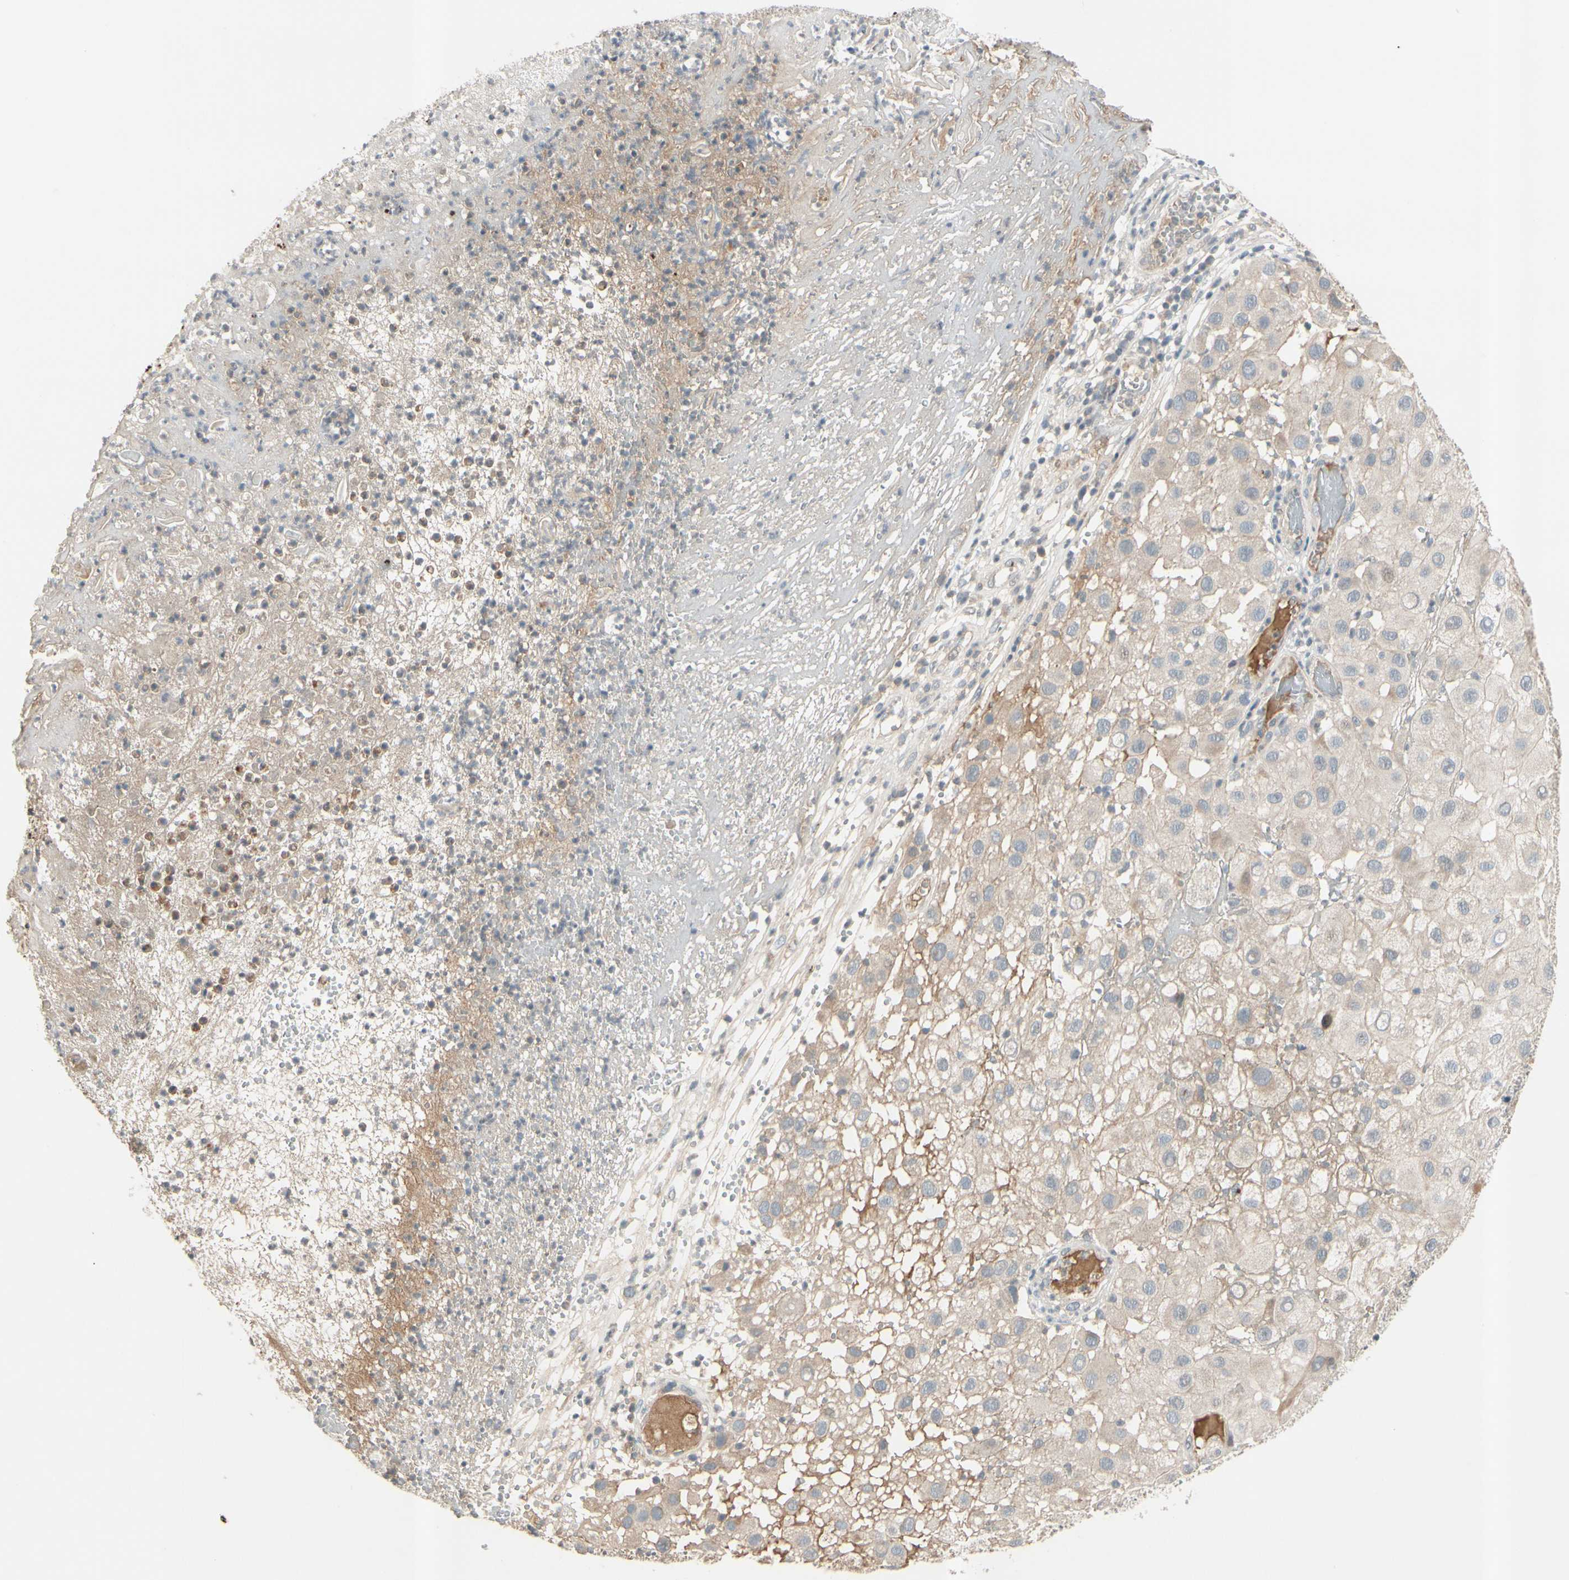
{"staining": {"intensity": "weak", "quantity": "<25%", "location": "cytoplasmic/membranous"}, "tissue": "melanoma", "cell_type": "Tumor cells", "image_type": "cancer", "snomed": [{"axis": "morphology", "description": "Malignant melanoma, NOS"}, {"axis": "topography", "description": "Skin"}], "caption": "High magnification brightfield microscopy of melanoma stained with DAB (3,3'-diaminobenzidine) (brown) and counterstained with hematoxylin (blue): tumor cells show no significant positivity.", "gene": "ICAM5", "patient": {"sex": "female", "age": 81}}